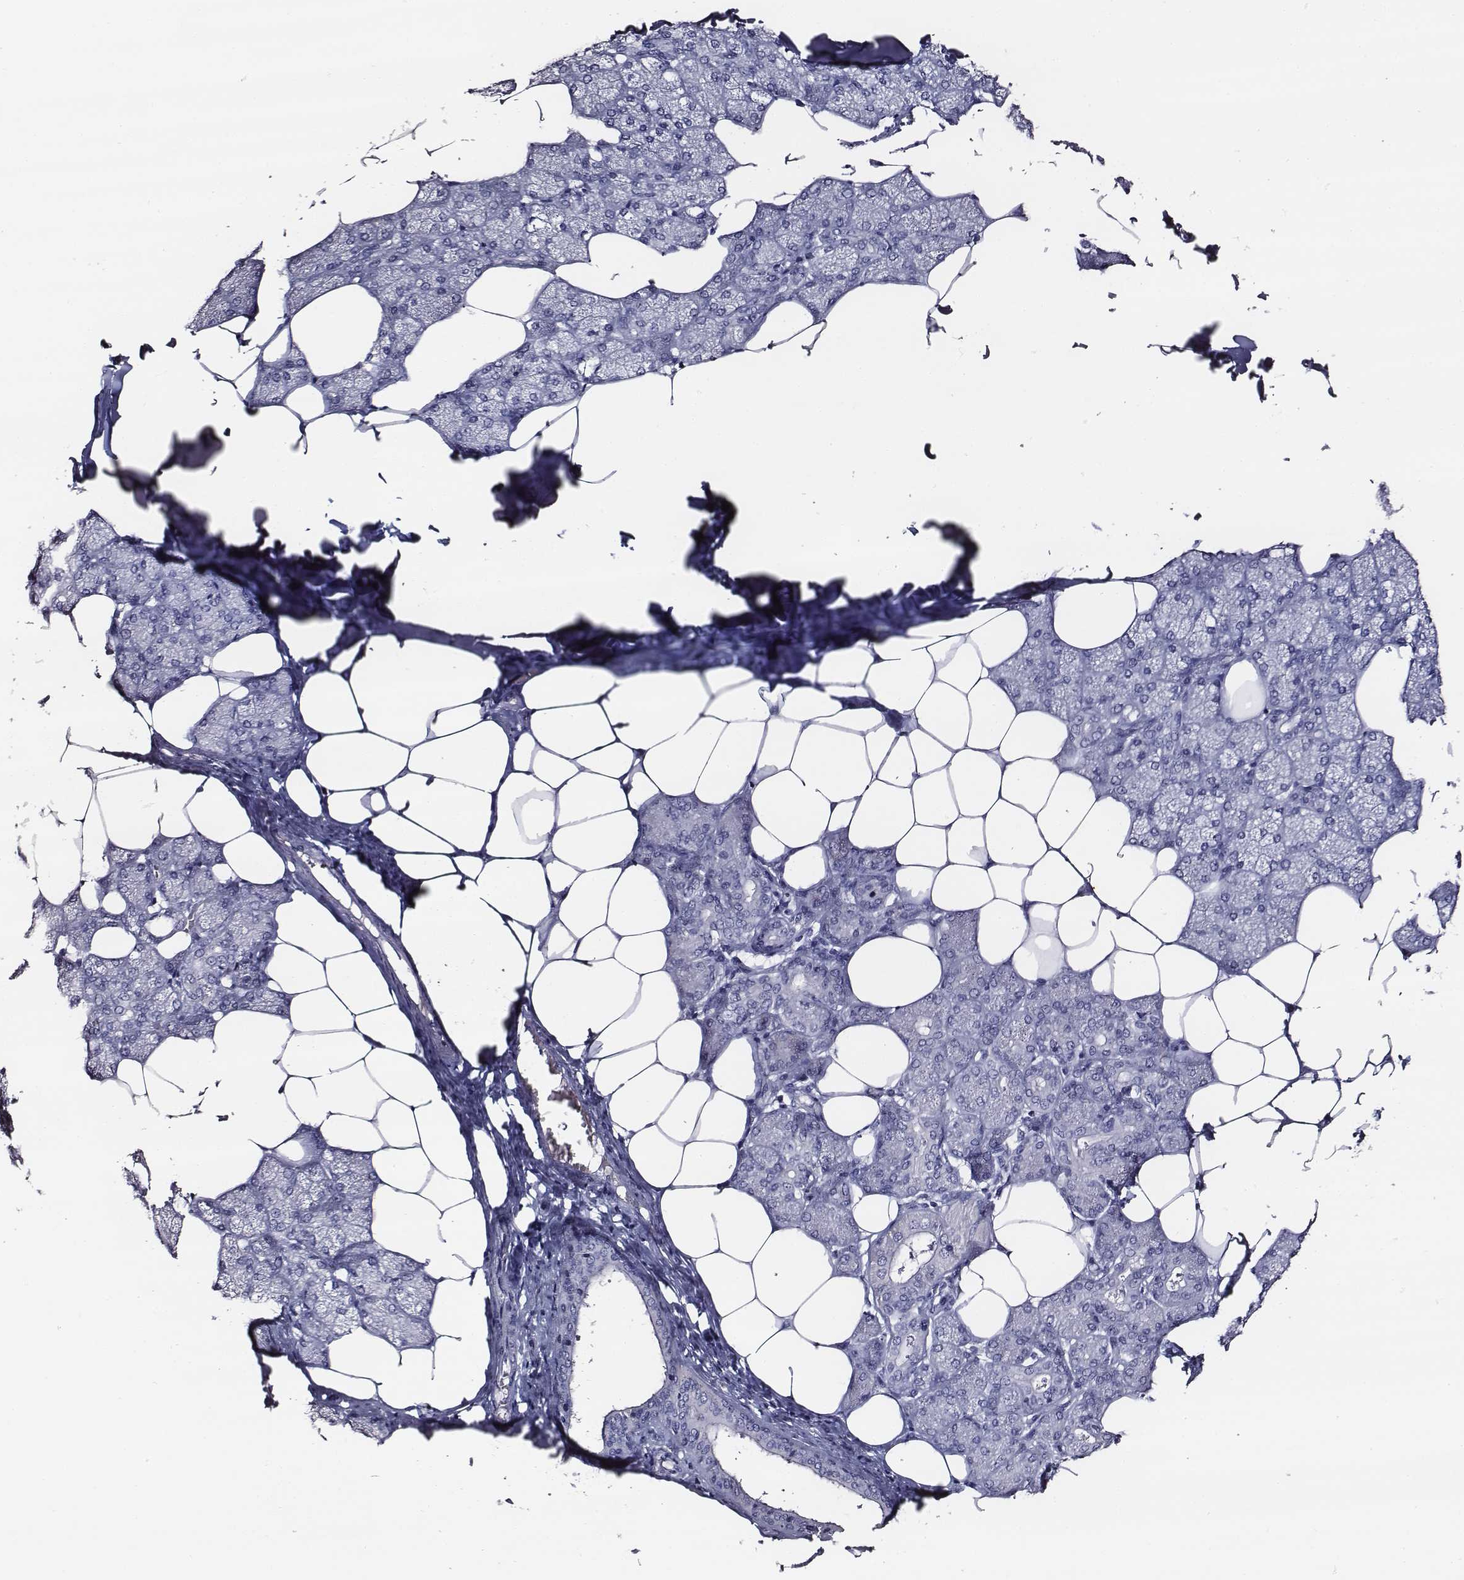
{"staining": {"intensity": "negative", "quantity": "none", "location": "none"}, "tissue": "salivary gland", "cell_type": "Glandular cells", "image_type": "normal", "snomed": [{"axis": "morphology", "description": "Normal tissue, NOS"}, {"axis": "topography", "description": "Salivary gland"}], "caption": "This is an immunohistochemistry micrograph of benign human salivary gland. There is no staining in glandular cells.", "gene": "AADAT", "patient": {"sex": "female", "age": 43}}